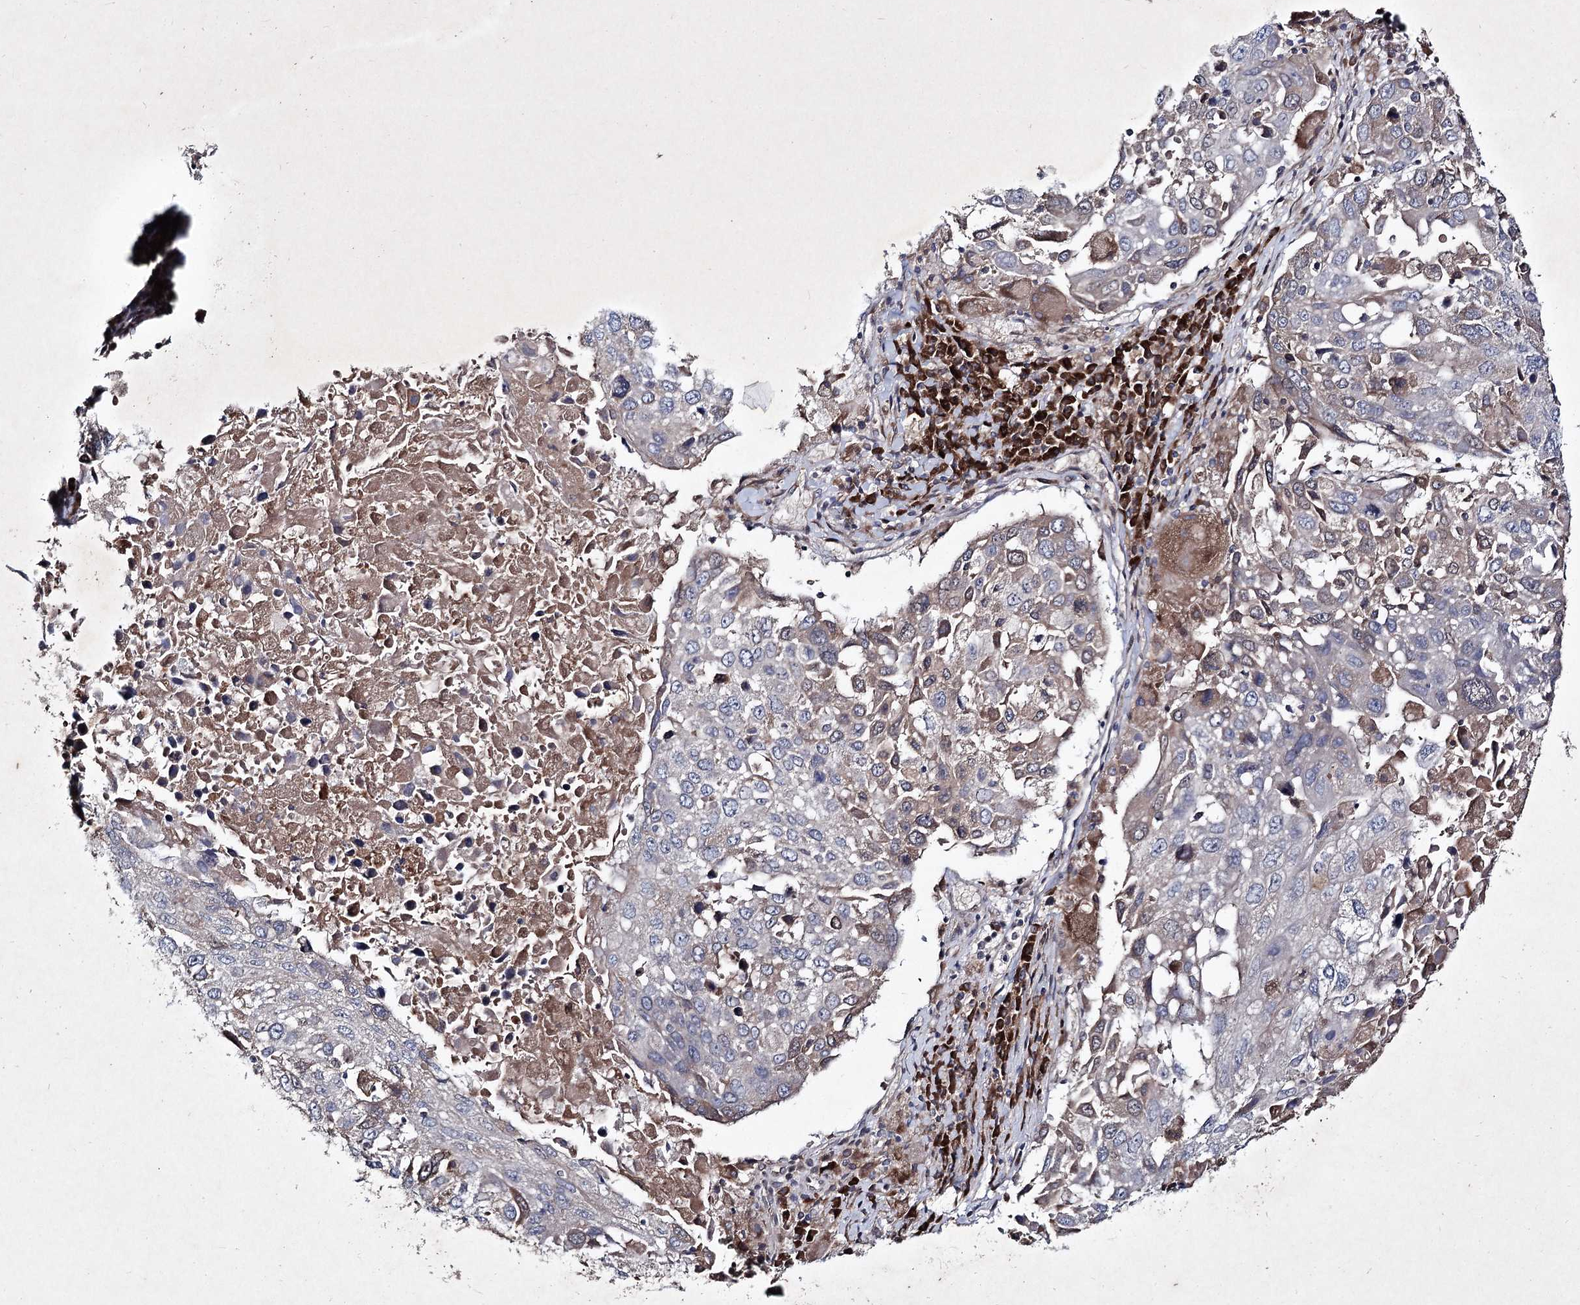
{"staining": {"intensity": "weak", "quantity": "<25%", "location": "cytoplasmic/membranous"}, "tissue": "lung cancer", "cell_type": "Tumor cells", "image_type": "cancer", "snomed": [{"axis": "morphology", "description": "Squamous cell carcinoma, NOS"}, {"axis": "topography", "description": "Lung"}], "caption": "Lung squamous cell carcinoma was stained to show a protein in brown. There is no significant staining in tumor cells.", "gene": "ALG9", "patient": {"sex": "male", "age": 65}}